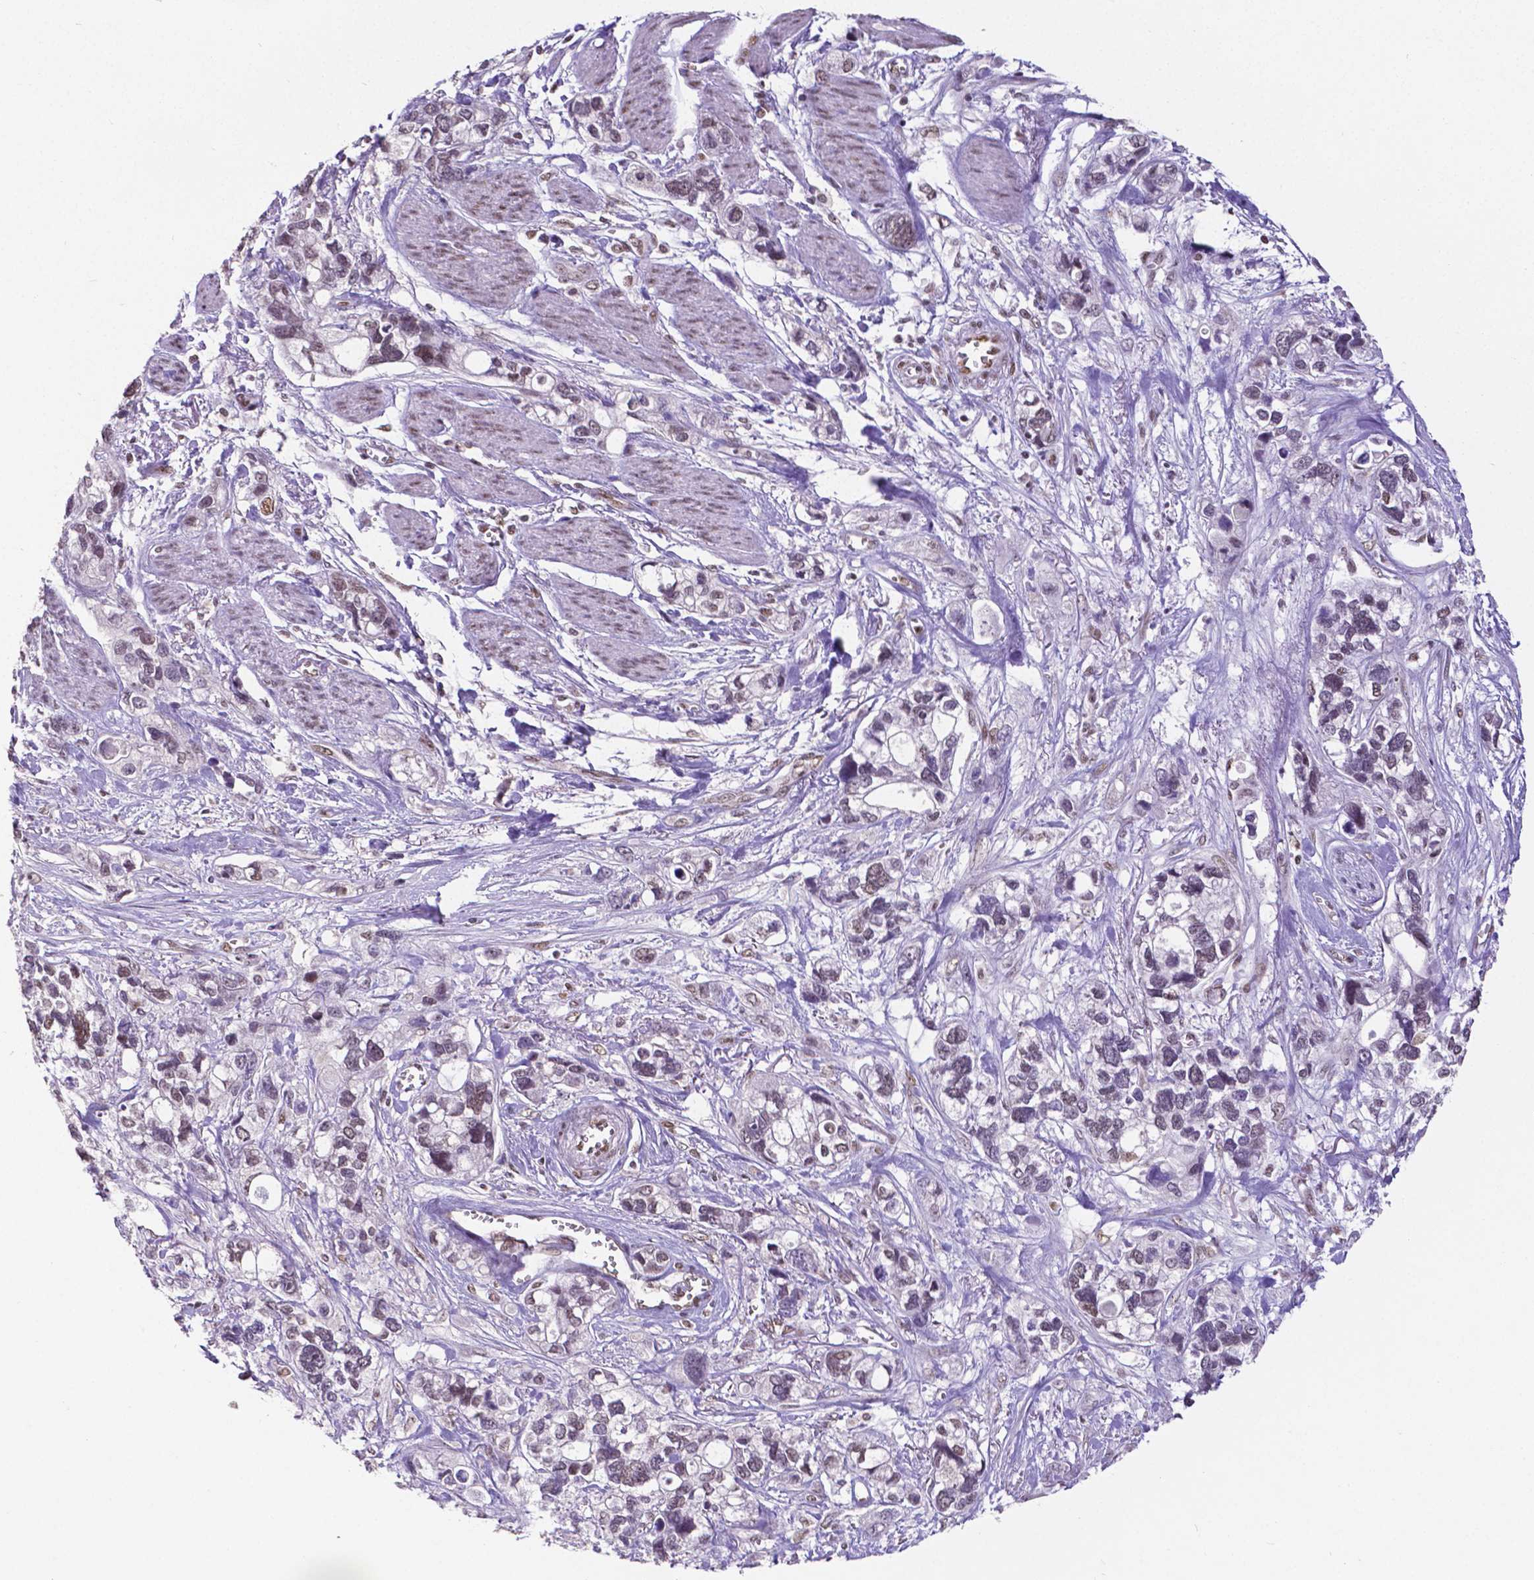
{"staining": {"intensity": "weak", "quantity": "<25%", "location": "nuclear"}, "tissue": "stomach cancer", "cell_type": "Tumor cells", "image_type": "cancer", "snomed": [{"axis": "morphology", "description": "Adenocarcinoma, NOS"}, {"axis": "topography", "description": "Stomach, upper"}], "caption": "Human stomach adenocarcinoma stained for a protein using immunohistochemistry displays no expression in tumor cells.", "gene": "ATRX", "patient": {"sex": "female", "age": 81}}